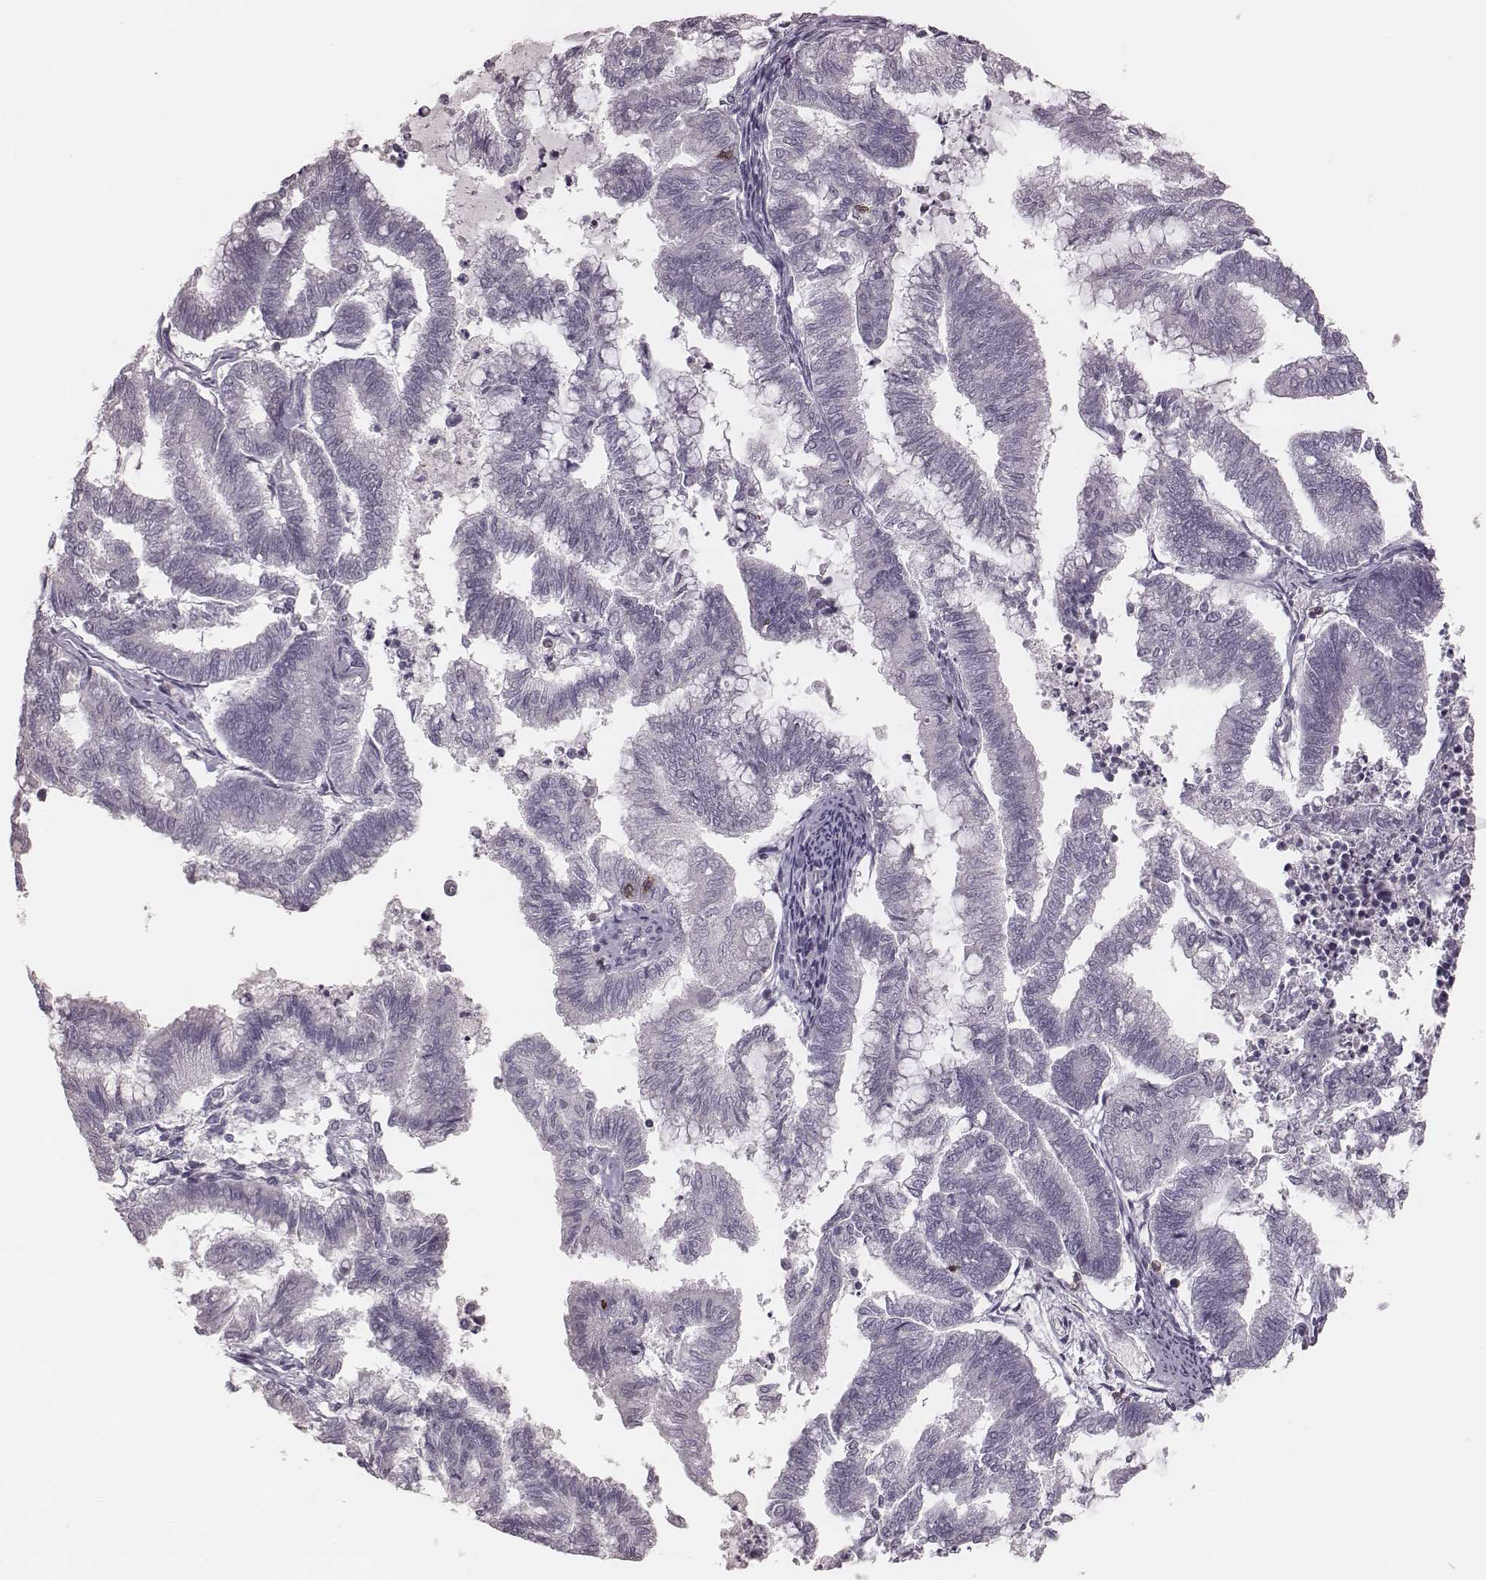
{"staining": {"intensity": "negative", "quantity": "none", "location": "none"}, "tissue": "endometrial cancer", "cell_type": "Tumor cells", "image_type": "cancer", "snomed": [{"axis": "morphology", "description": "Adenocarcinoma, NOS"}, {"axis": "topography", "description": "Endometrium"}], "caption": "DAB (3,3'-diaminobenzidine) immunohistochemical staining of human endometrial cancer (adenocarcinoma) exhibits no significant positivity in tumor cells. (Brightfield microscopy of DAB immunohistochemistry (IHC) at high magnification).", "gene": "PDCD1", "patient": {"sex": "female", "age": 79}}